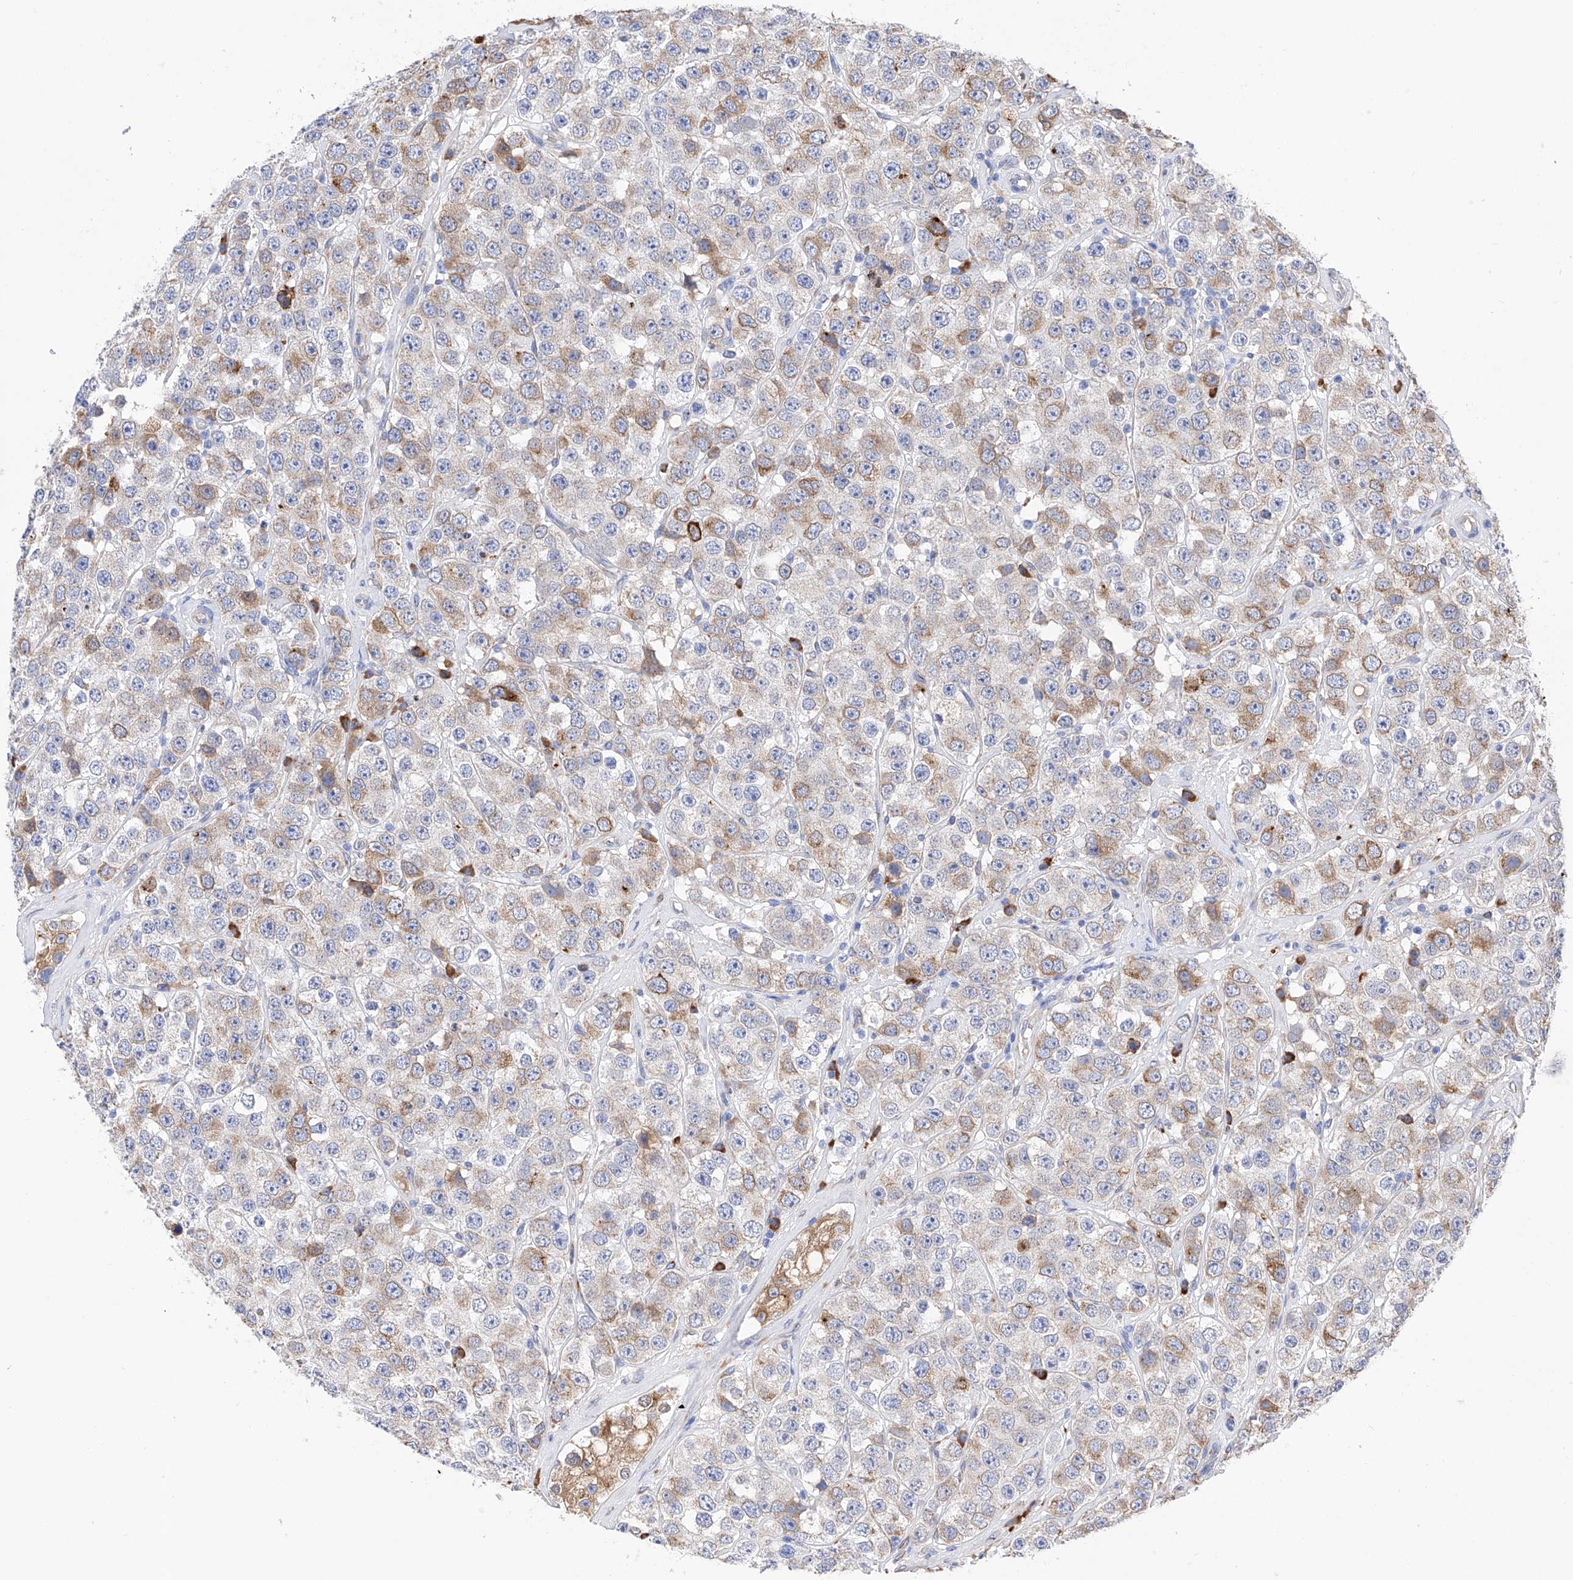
{"staining": {"intensity": "moderate", "quantity": "<25%", "location": "cytoplasmic/membranous"}, "tissue": "testis cancer", "cell_type": "Tumor cells", "image_type": "cancer", "snomed": [{"axis": "morphology", "description": "Seminoma, NOS"}, {"axis": "topography", "description": "Testis"}], "caption": "Testis cancer (seminoma) tissue exhibits moderate cytoplasmic/membranous expression in about <25% of tumor cells, visualized by immunohistochemistry. Immunohistochemistry stains the protein in brown and the nuclei are stained blue.", "gene": "PDIA5", "patient": {"sex": "male", "age": 28}}